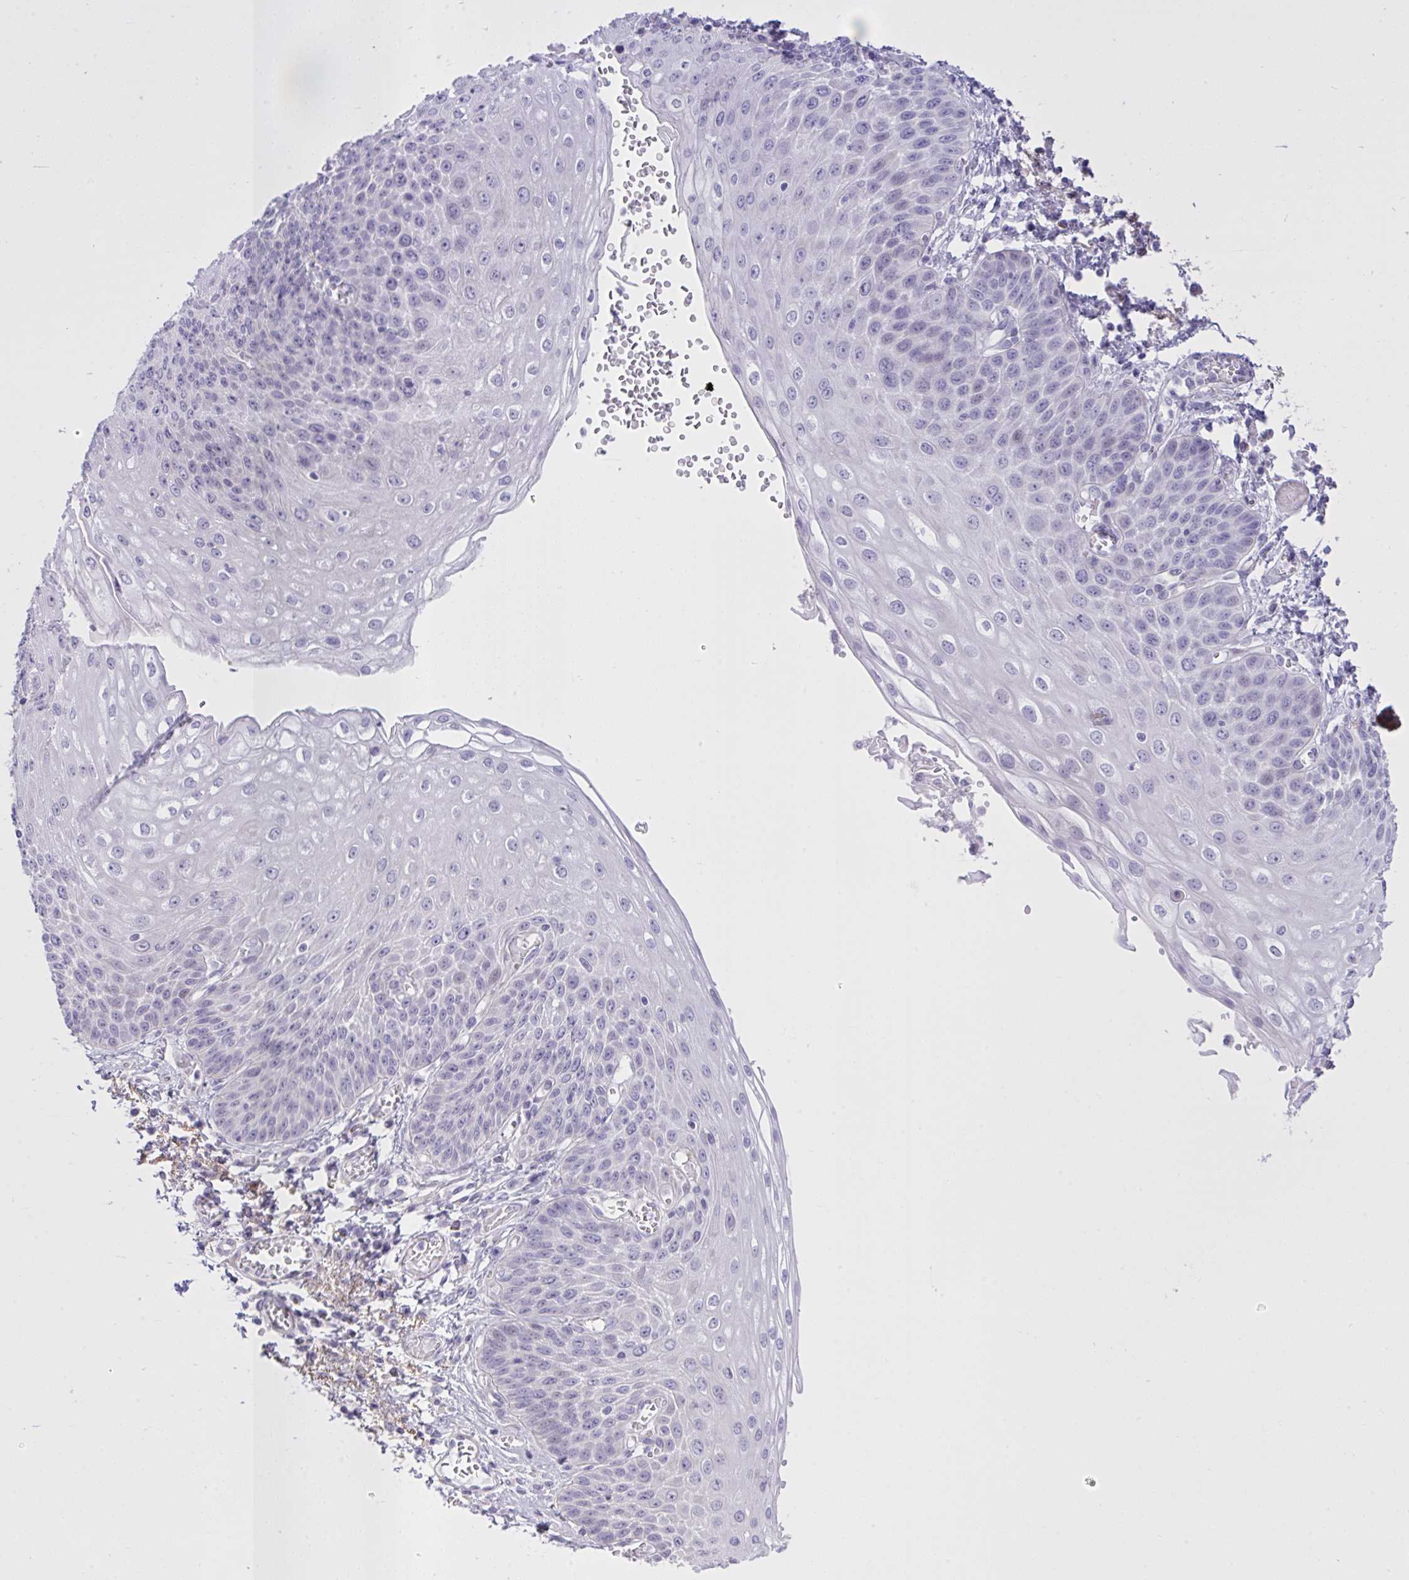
{"staining": {"intensity": "negative", "quantity": "none", "location": "none"}, "tissue": "esophagus", "cell_type": "Squamous epithelial cells", "image_type": "normal", "snomed": [{"axis": "morphology", "description": "Normal tissue, NOS"}, {"axis": "morphology", "description": "Adenocarcinoma, NOS"}, {"axis": "topography", "description": "Esophagus"}], "caption": "Immunohistochemical staining of unremarkable esophagus shows no significant expression in squamous epithelial cells. (Brightfield microscopy of DAB IHC at high magnification).", "gene": "SPAG1", "patient": {"sex": "male", "age": 81}}